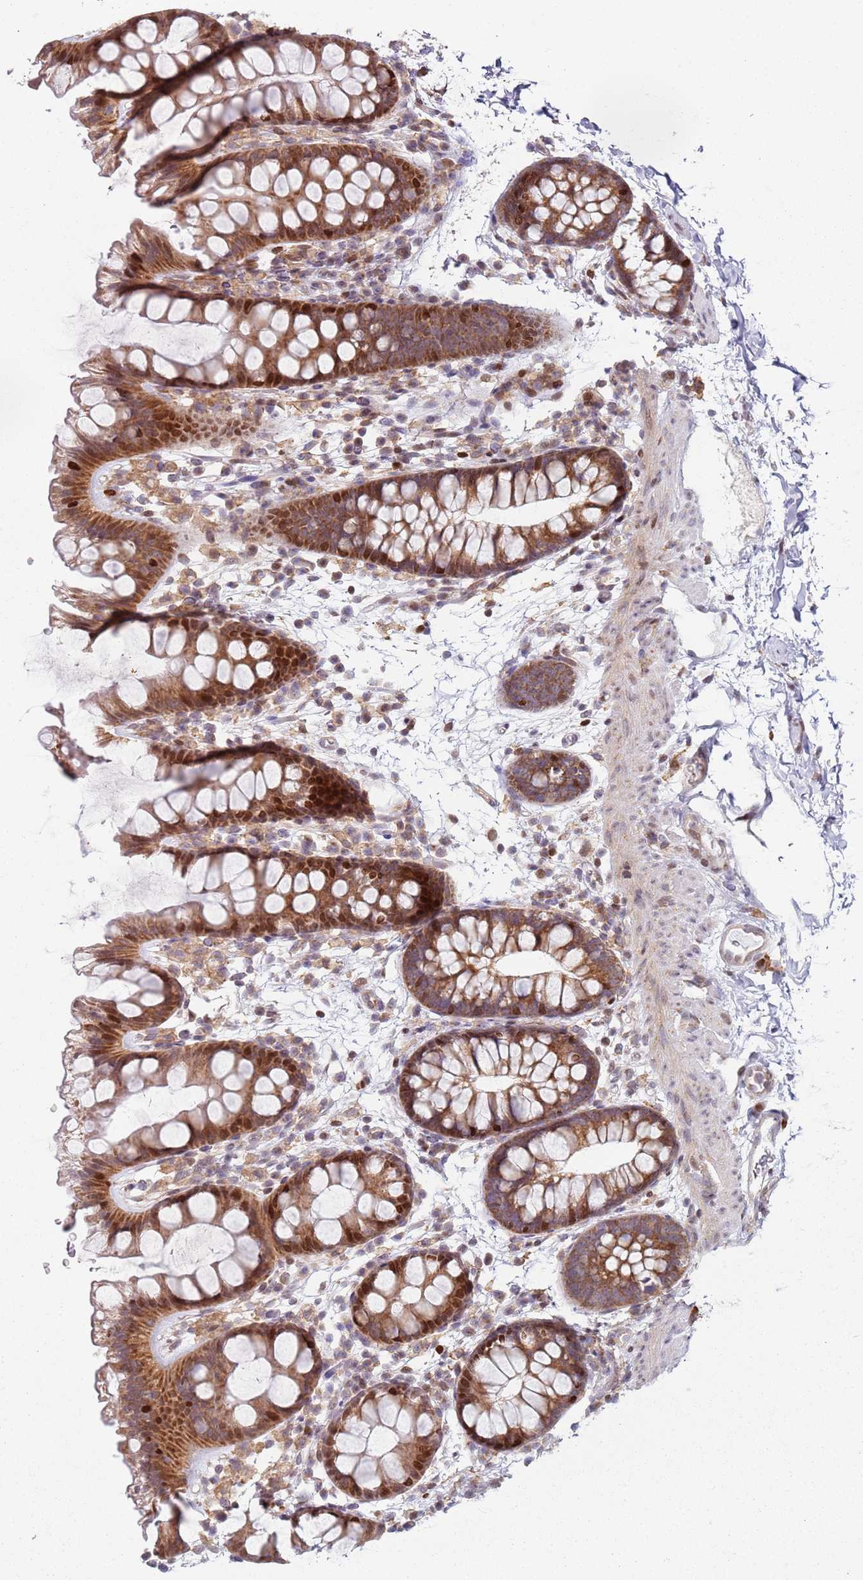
{"staining": {"intensity": "moderate", "quantity": ">75%", "location": "cytoplasmic/membranous"}, "tissue": "colon", "cell_type": "Endothelial cells", "image_type": "normal", "snomed": [{"axis": "morphology", "description": "Normal tissue, NOS"}, {"axis": "topography", "description": "Colon"}], "caption": "This micrograph shows IHC staining of benign colon, with medium moderate cytoplasmic/membranous positivity in about >75% of endothelial cells.", "gene": "HNRNPLL", "patient": {"sex": "female", "age": 62}}